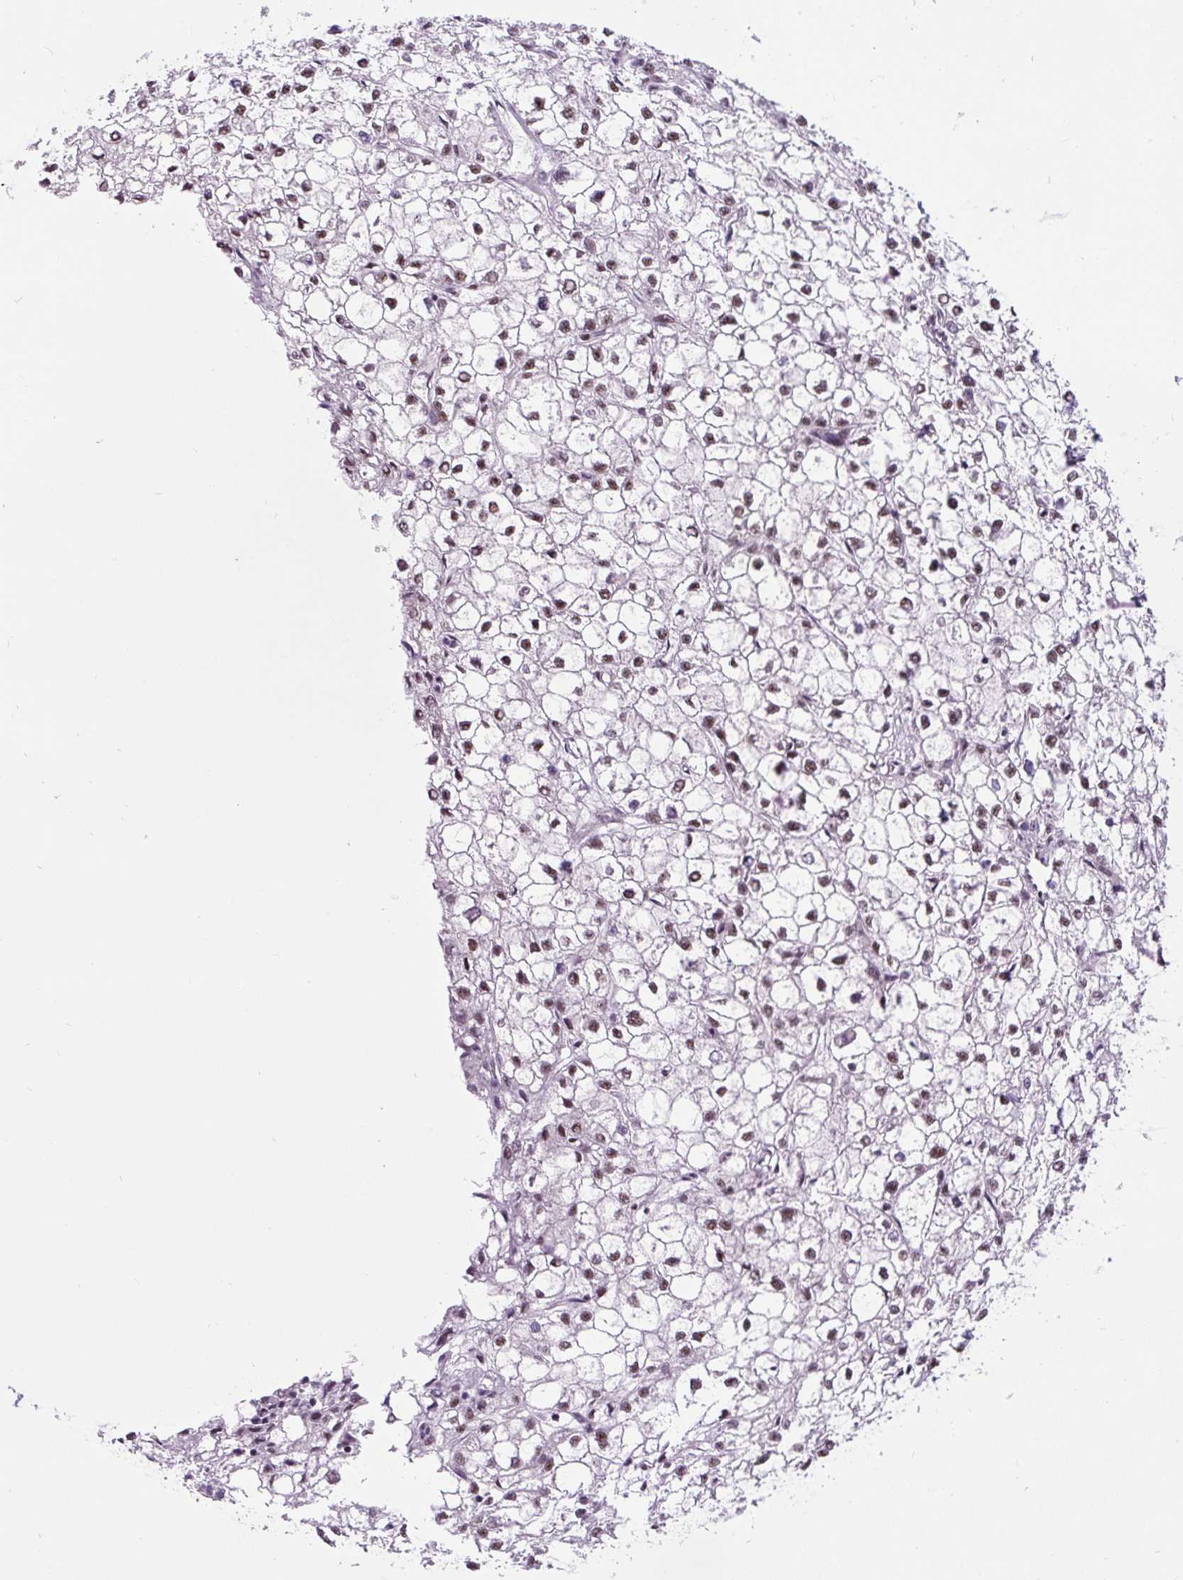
{"staining": {"intensity": "moderate", "quantity": "25%-75%", "location": "nuclear"}, "tissue": "liver cancer", "cell_type": "Tumor cells", "image_type": "cancer", "snomed": [{"axis": "morphology", "description": "Carcinoma, Hepatocellular, NOS"}, {"axis": "topography", "description": "Liver"}], "caption": "Protein expression analysis of liver cancer shows moderate nuclear staining in about 25%-75% of tumor cells.", "gene": "SMC5", "patient": {"sex": "female", "age": 43}}